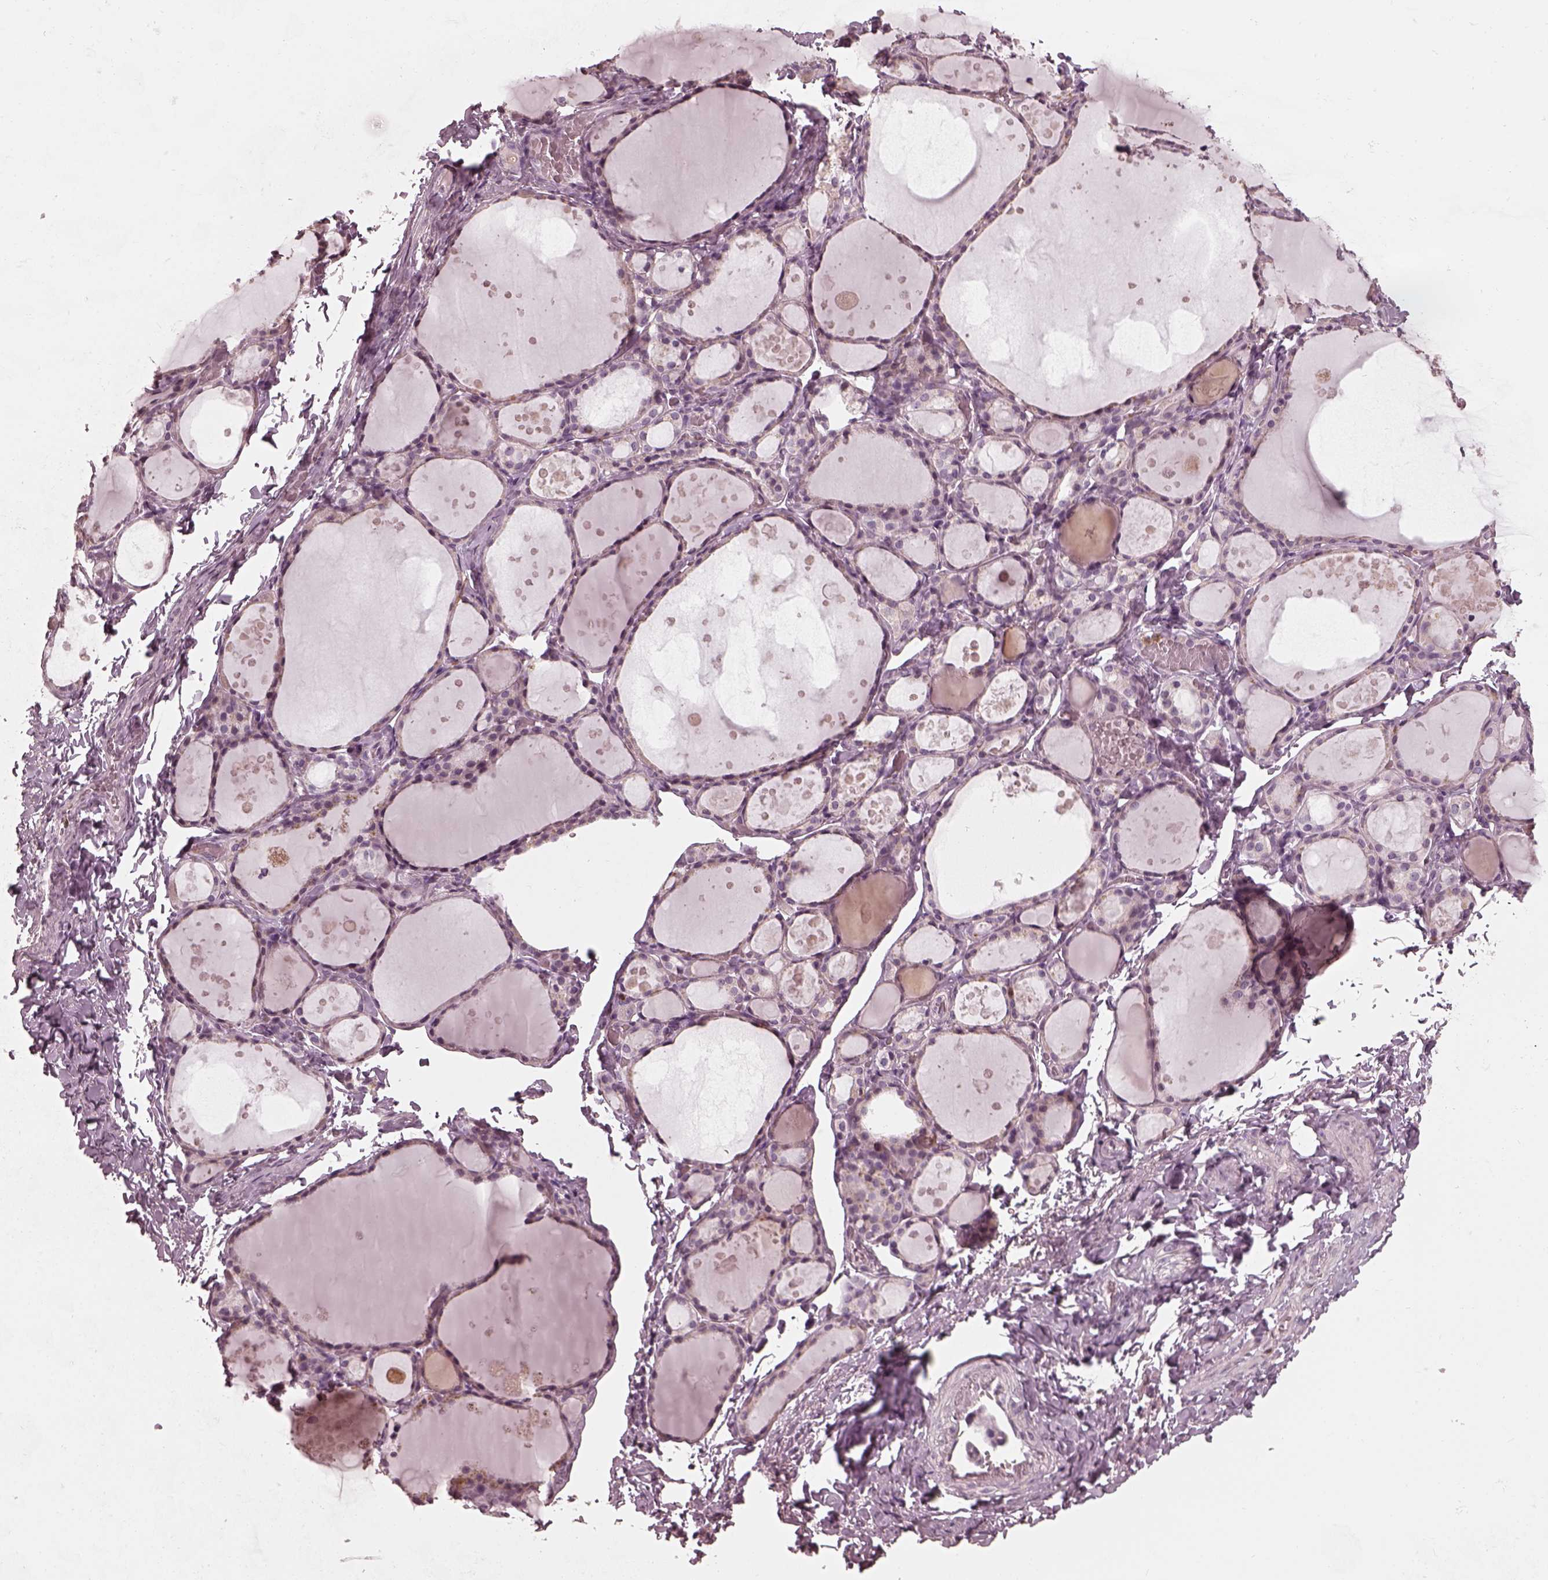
{"staining": {"intensity": "negative", "quantity": "none", "location": "none"}, "tissue": "thyroid gland", "cell_type": "Glandular cells", "image_type": "normal", "snomed": [{"axis": "morphology", "description": "Normal tissue, NOS"}, {"axis": "topography", "description": "Thyroid gland"}], "caption": "Protein analysis of unremarkable thyroid gland displays no significant staining in glandular cells.", "gene": "CHIT1", "patient": {"sex": "male", "age": 68}}